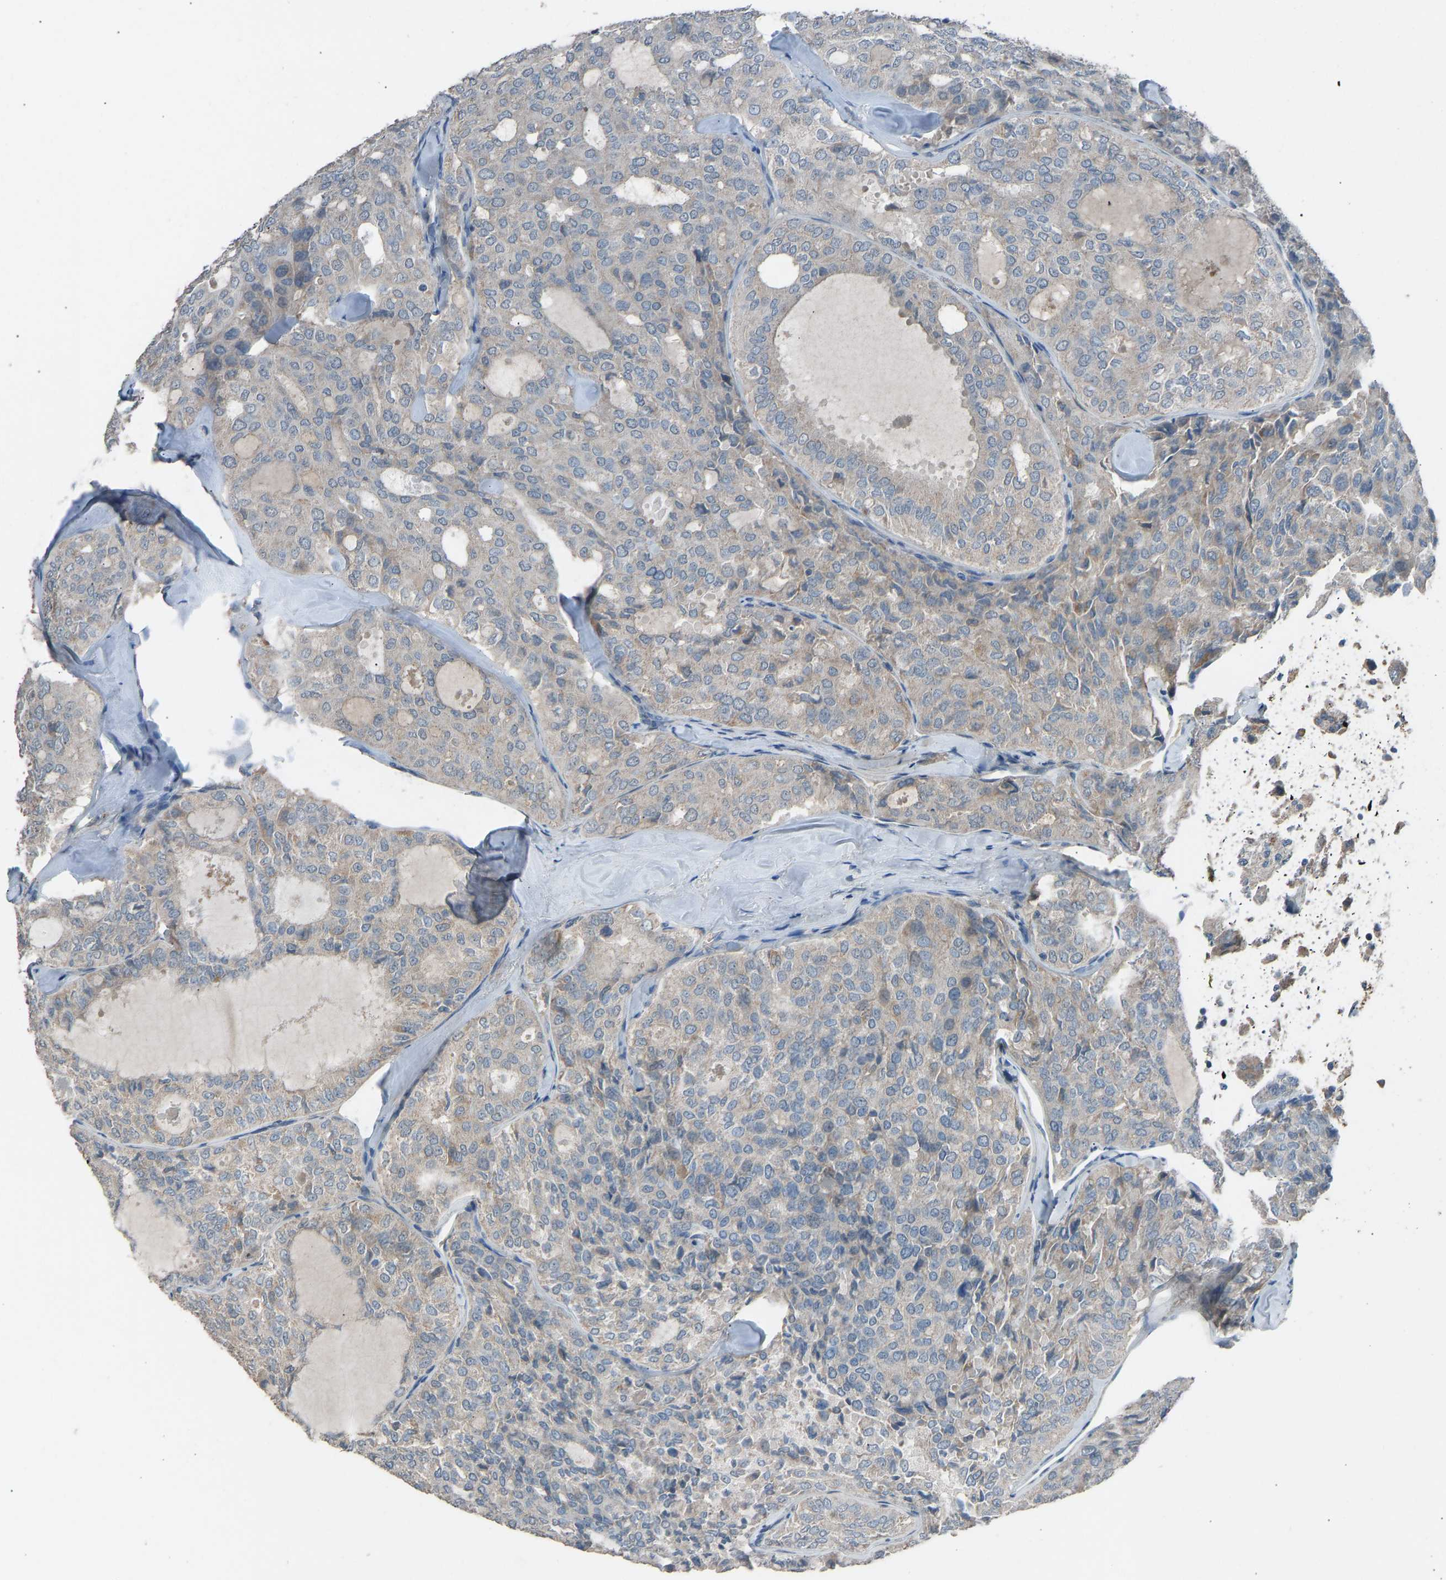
{"staining": {"intensity": "negative", "quantity": "none", "location": "none"}, "tissue": "thyroid cancer", "cell_type": "Tumor cells", "image_type": "cancer", "snomed": [{"axis": "morphology", "description": "Follicular adenoma carcinoma, NOS"}, {"axis": "topography", "description": "Thyroid gland"}], "caption": "This photomicrograph is of follicular adenoma carcinoma (thyroid) stained with immunohistochemistry (IHC) to label a protein in brown with the nuclei are counter-stained blue. There is no expression in tumor cells.", "gene": "TGFBR3", "patient": {"sex": "male", "age": 75}}